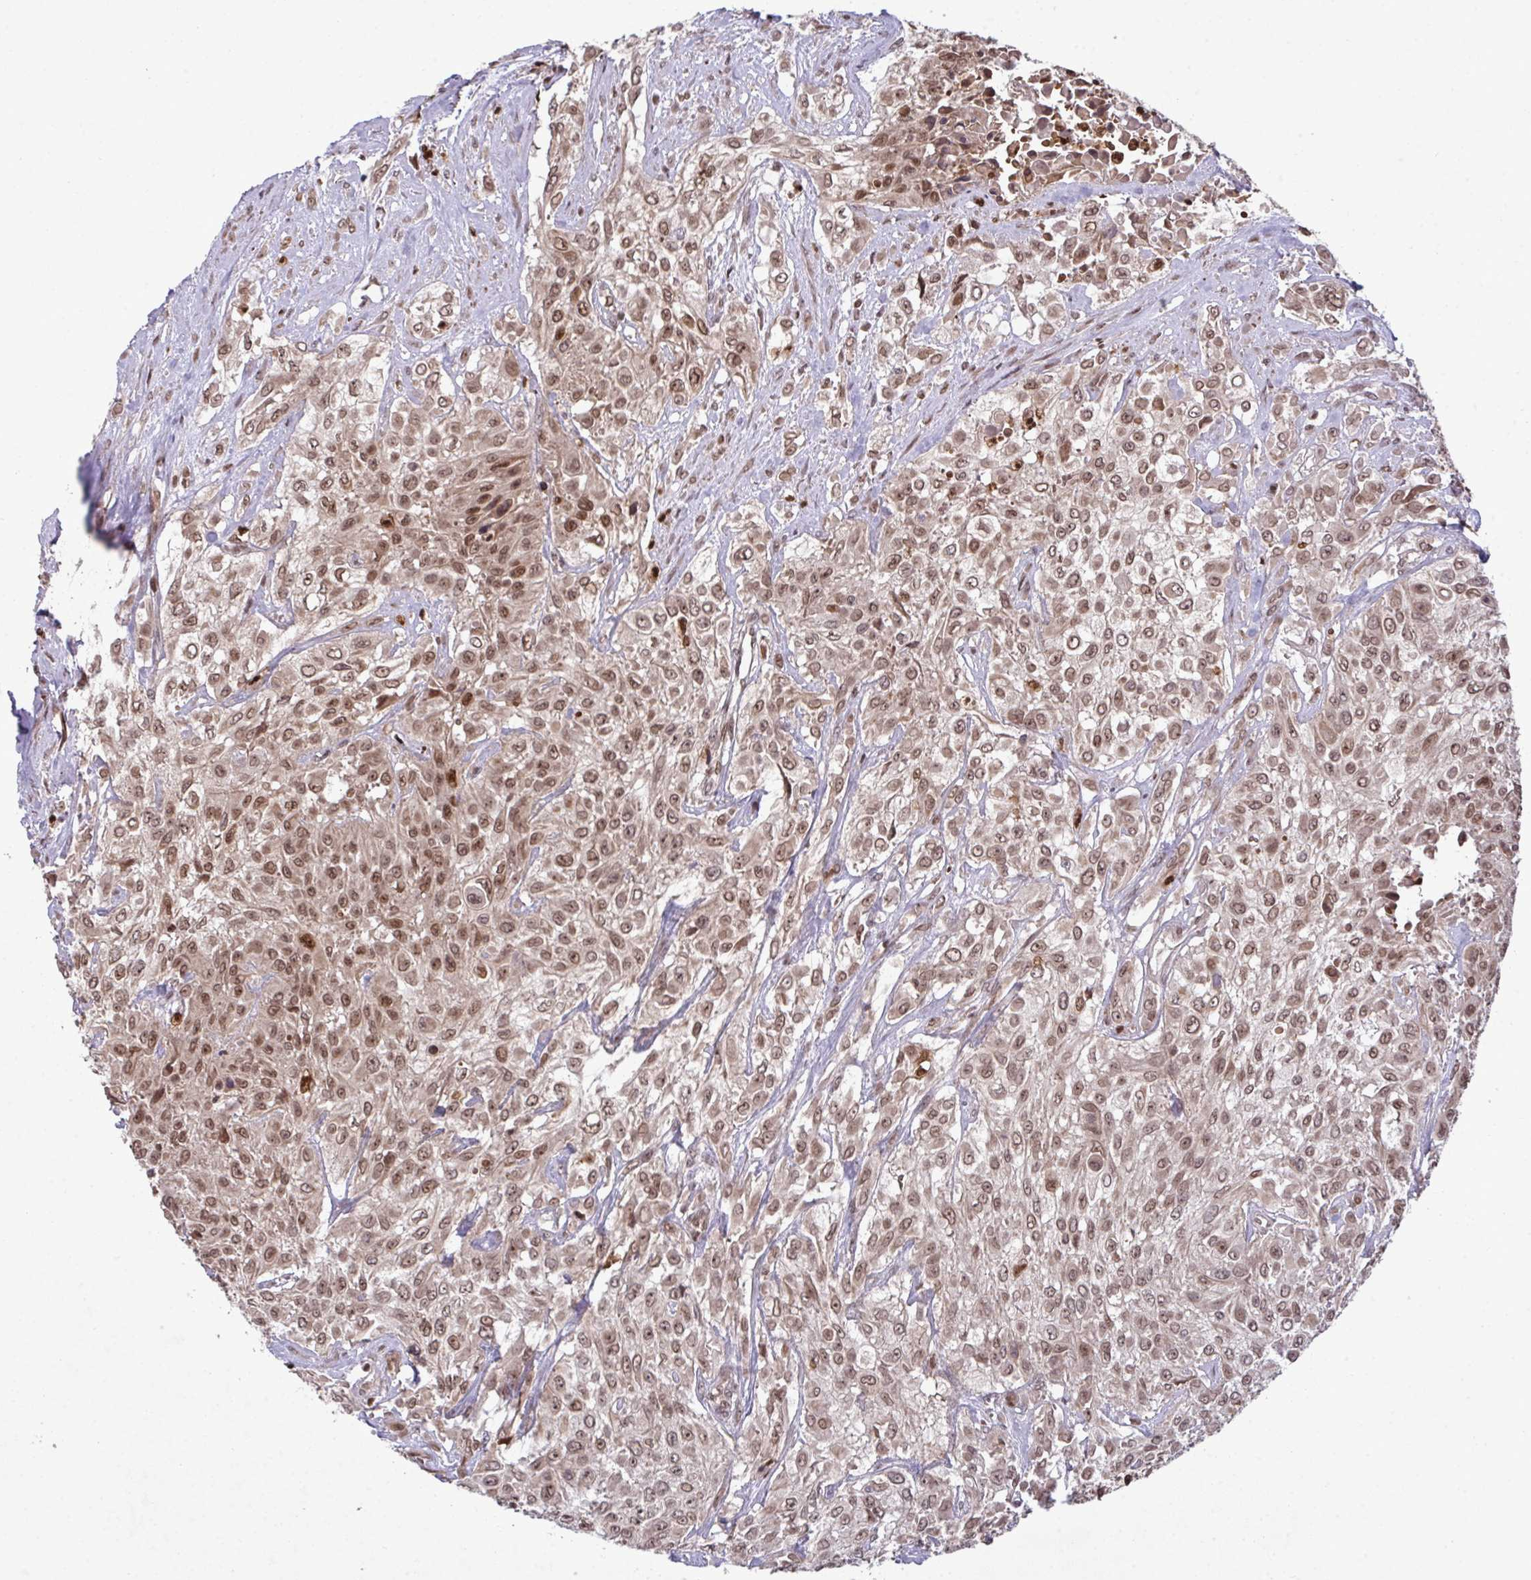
{"staining": {"intensity": "moderate", "quantity": ">75%", "location": "nuclear"}, "tissue": "urothelial cancer", "cell_type": "Tumor cells", "image_type": "cancer", "snomed": [{"axis": "morphology", "description": "Urothelial carcinoma, High grade"}, {"axis": "topography", "description": "Urinary bladder"}], "caption": "Urothelial cancer stained for a protein (brown) displays moderate nuclear positive staining in approximately >75% of tumor cells.", "gene": "UXT", "patient": {"sex": "male", "age": 57}}